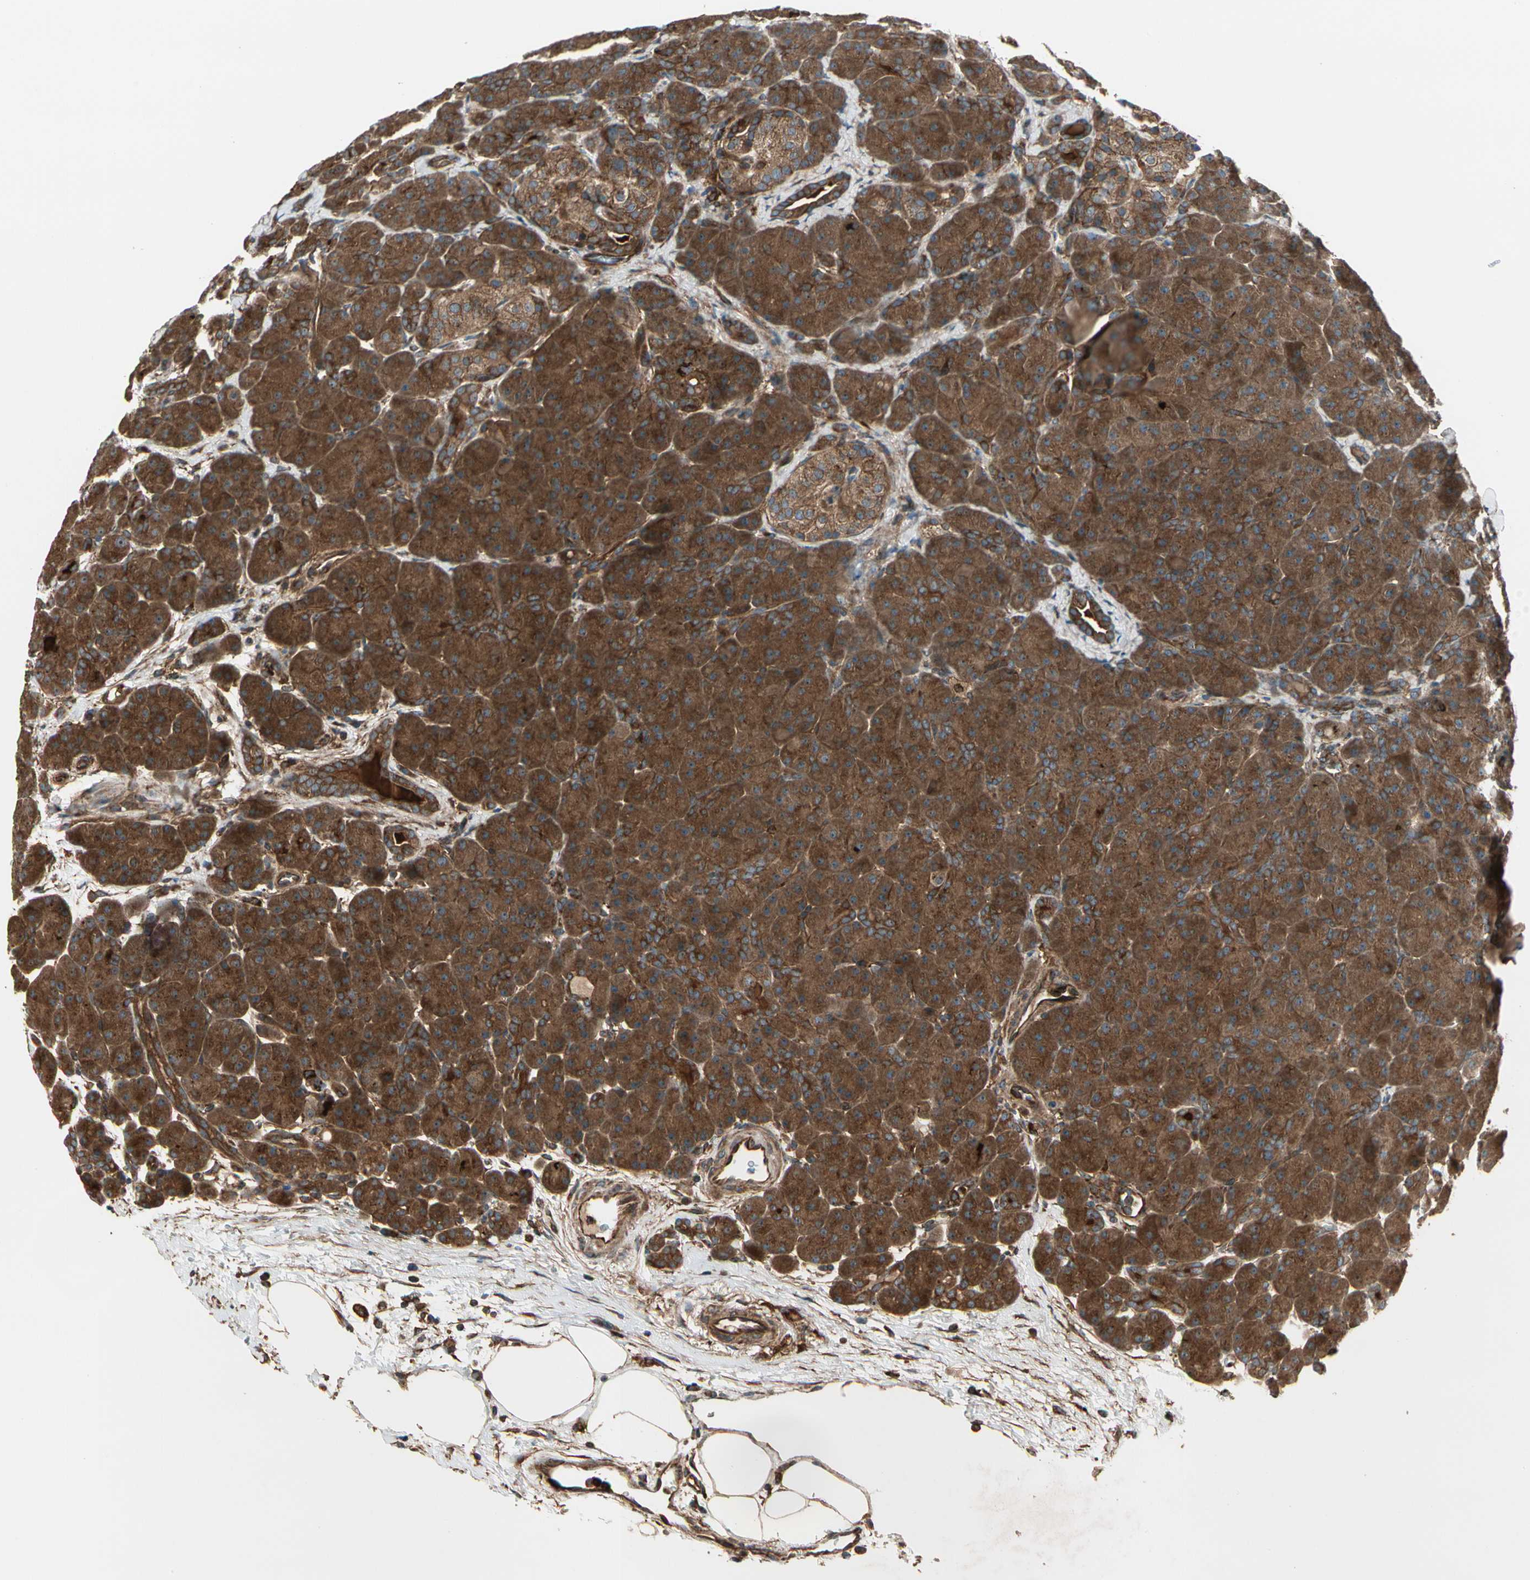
{"staining": {"intensity": "strong", "quantity": ">75%", "location": "cytoplasmic/membranous"}, "tissue": "pancreas", "cell_type": "Exocrine glandular cells", "image_type": "normal", "snomed": [{"axis": "morphology", "description": "Normal tissue, NOS"}, {"axis": "topography", "description": "Pancreas"}], "caption": "Pancreas was stained to show a protein in brown. There is high levels of strong cytoplasmic/membranous expression in about >75% of exocrine glandular cells.", "gene": "FKBP15", "patient": {"sex": "male", "age": 66}}